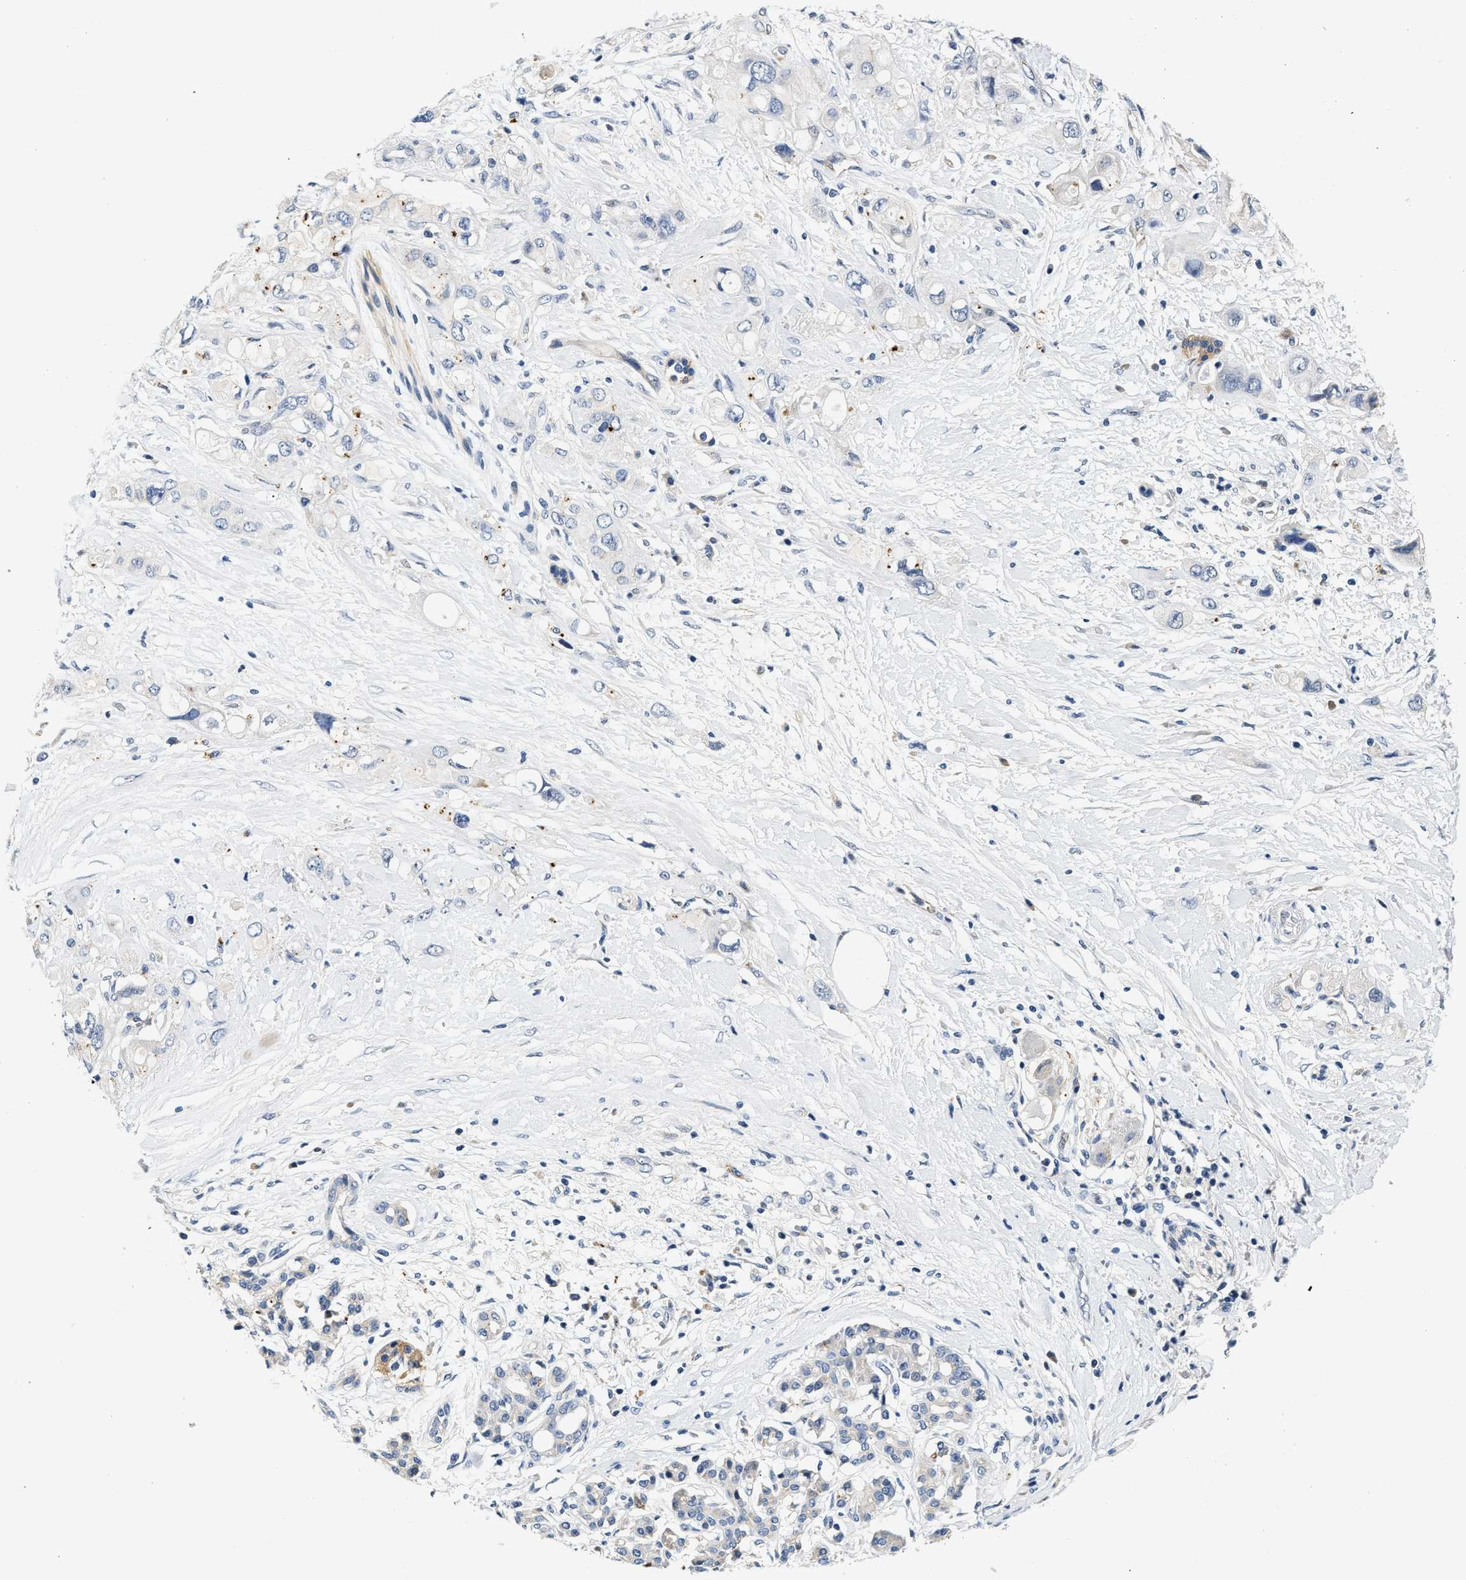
{"staining": {"intensity": "weak", "quantity": "<25%", "location": "cytoplasmic/membranous"}, "tissue": "pancreatic cancer", "cell_type": "Tumor cells", "image_type": "cancer", "snomed": [{"axis": "morphology", "description": "Adenocarcinoma, NOS"}, {"axis": "topography", "description": "Pancreas"}], "caption": "This is an immunohistochemistry image of pancreatic cancer. There is no expression in tumor cells.", "gene": "MED22", "patient": {"sex": "female", "age": 56}}